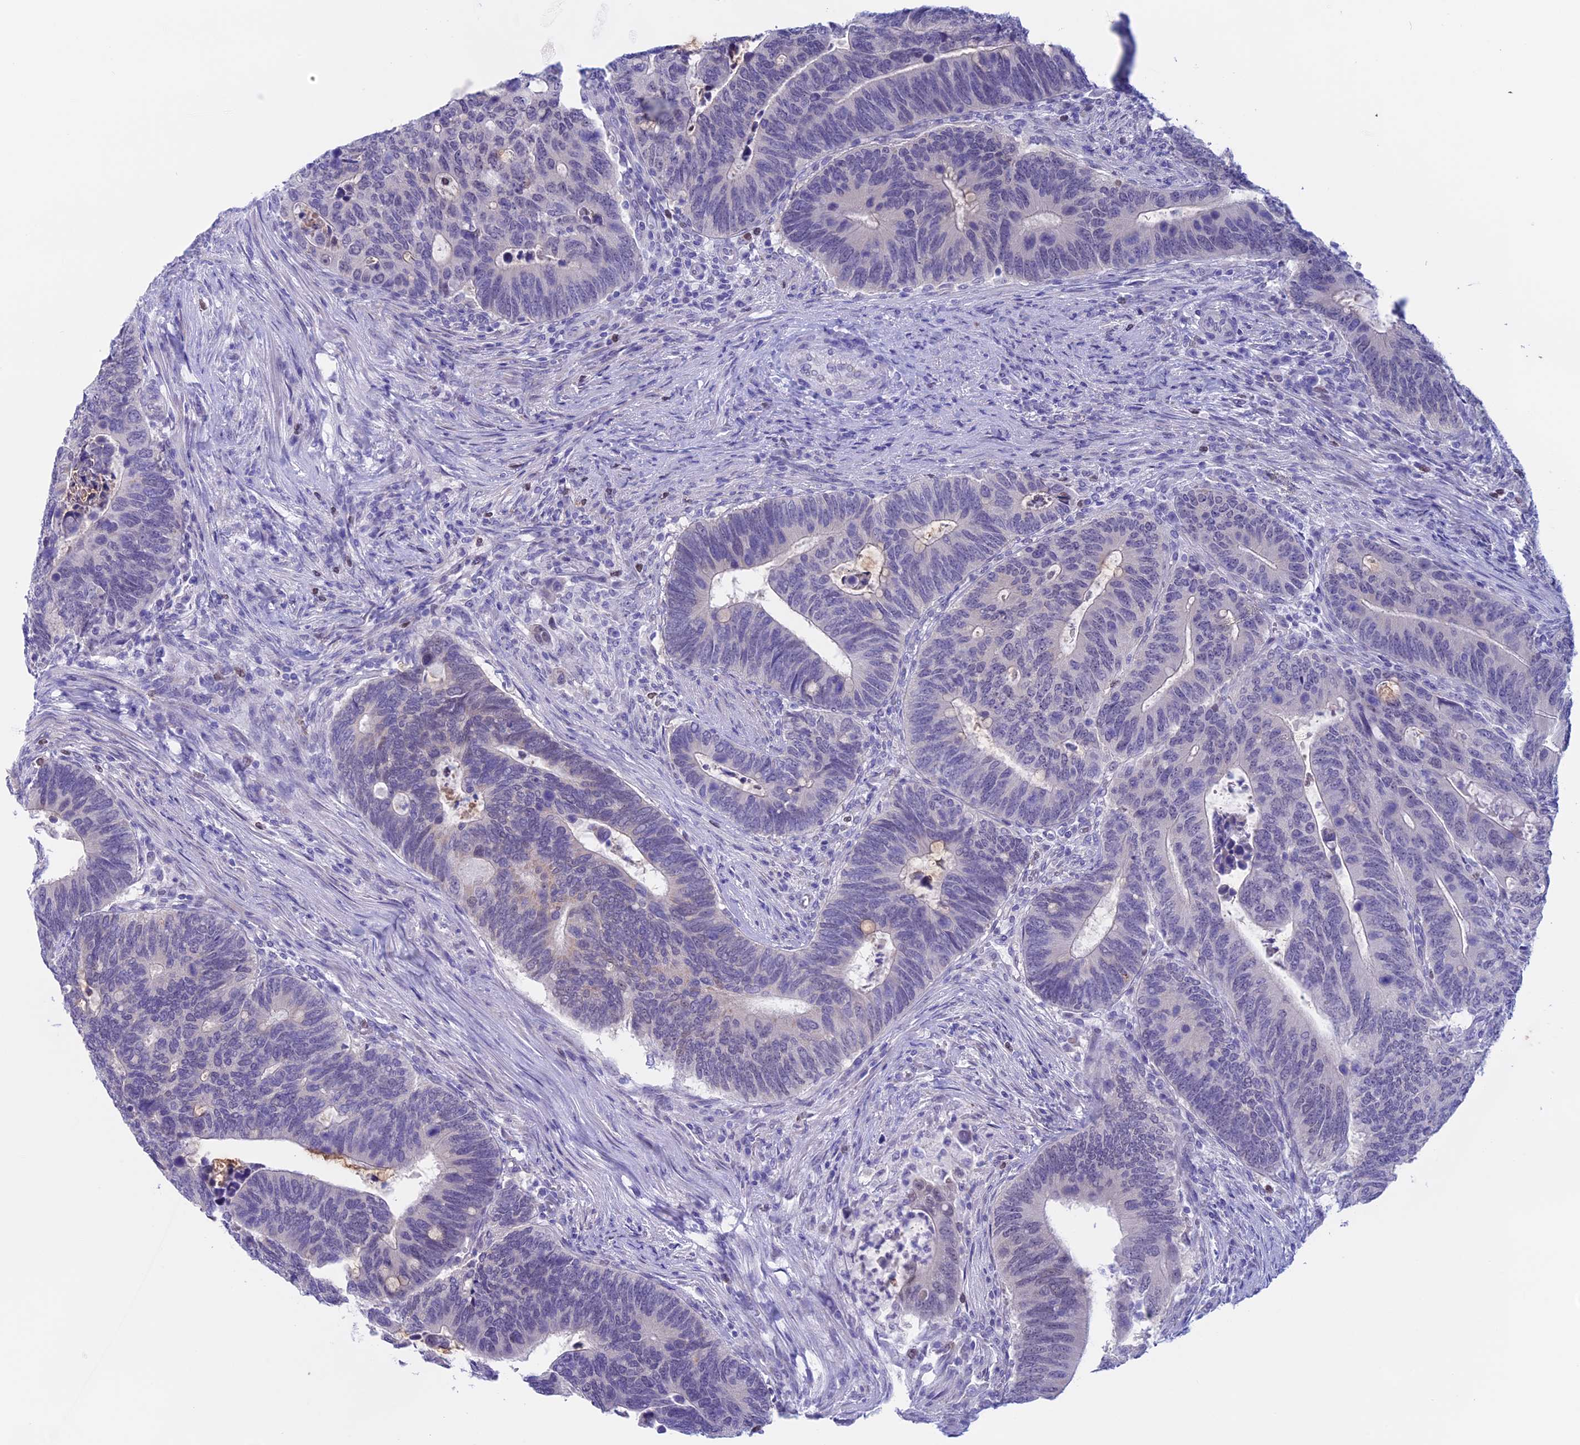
{"staining": {"intensity": "negative", "quantity": "none", "location": "none"}, "tissue": "colorectal cancer", "cell_type": "Tumor cells", "image_type": "cancer", "snomed": [{"axis": "morphology", "description": "Adenocarcinoma, NOS"}, {"axis": "topography", "description": "Colon"}], "caption": "Protein analysis of colorectal adenocarcinoma demonstrates no significant staining in tumor cells.", "gene": "LHFPL2", "patient": {"sex": "male", "age": 87}}